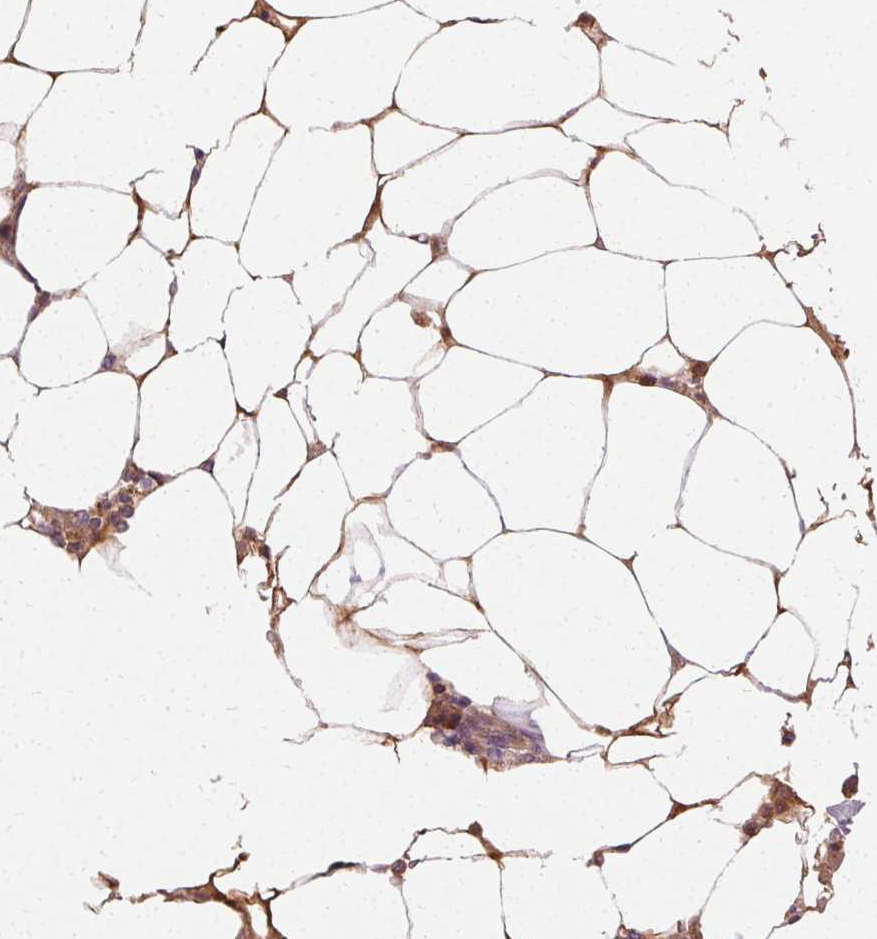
{"staining": {"intensity": "weak", "quantity": "<25%", "location": "cytoplasmic/membranous"}, "tissue": "bone marrow", "cell_type": "Hematopoietic cells", "image_type": "normal", "snomed": [{"axis": "morphology", "description": "Normal tissue, NOS"}, {"axis": "topography", "description": "Bone marrow"}], "caption": "DAB immunohistochemical staining of unremarkable human bone marrow shows no significant expression in hematopoietic cells. The staining is performed using DAB brown chromogen with nuclei counter-stained in using hematoxylin.", "gene": "APLP1", "patient": {"sex": "male", "age": 64}}